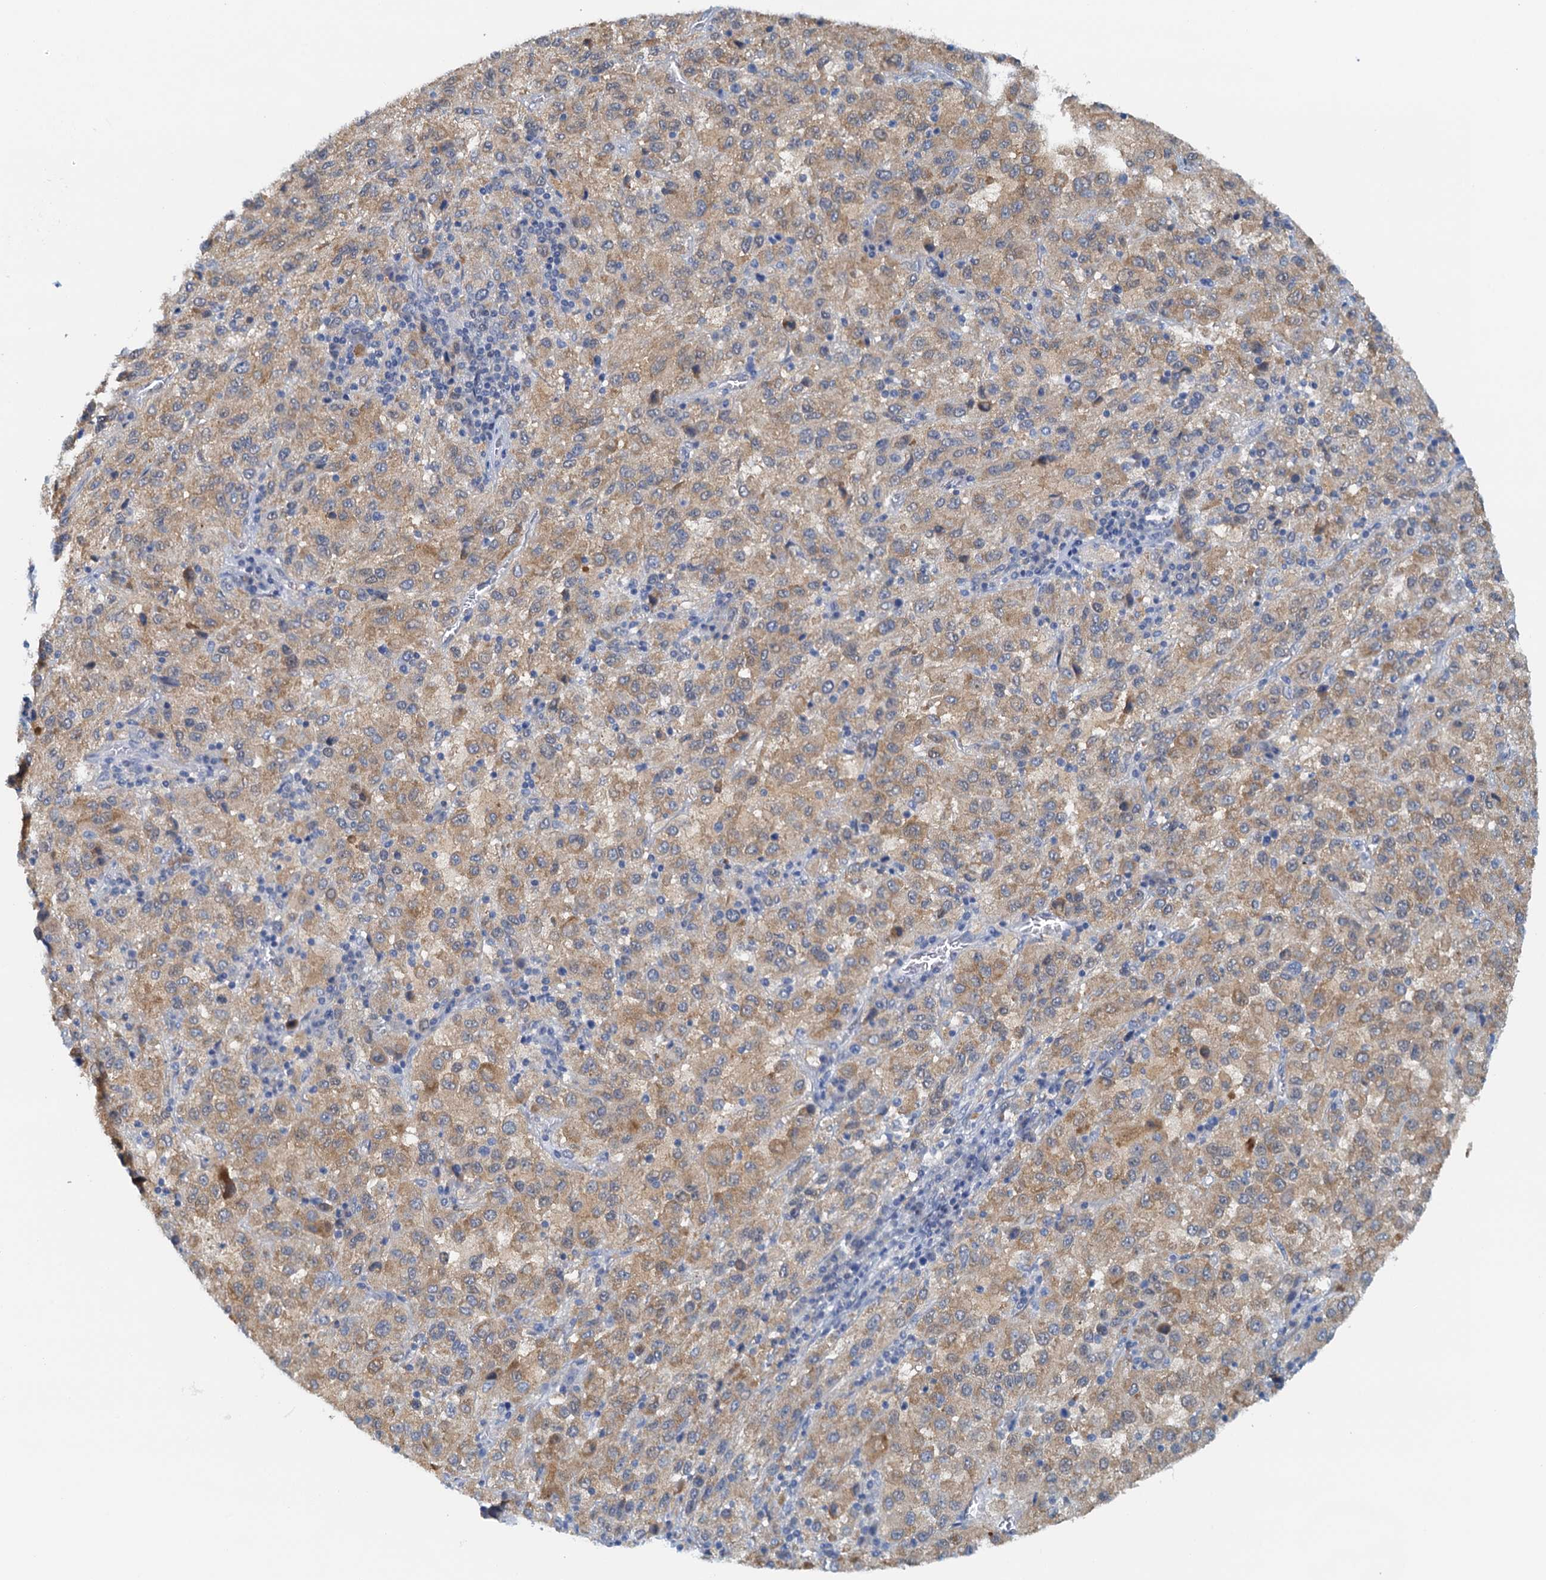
{"staining": {"intensity": "moderate", "quantity": ">75%", "location": "cytoplasmic/membranous"}, "tissue": "melanoma", "cell_type": "Tumor cells", "image_type": "cancer", "snomed": [{"axis": "morphology", "description": "Malignant melanoma, Metastatic site"}, {"axis": "topography", "description": "Lung"}], "caption": "Malignant melanoma (metastatic site) stained with DAB (3,3'-diaminobenzidine) immunohistochemistry shows medium levels of moderate cytoplasmic/membranous positivity in about >75% of tumor cells.", "gene": "DTD1", "patient": {"sex": "male", "age": 64}}